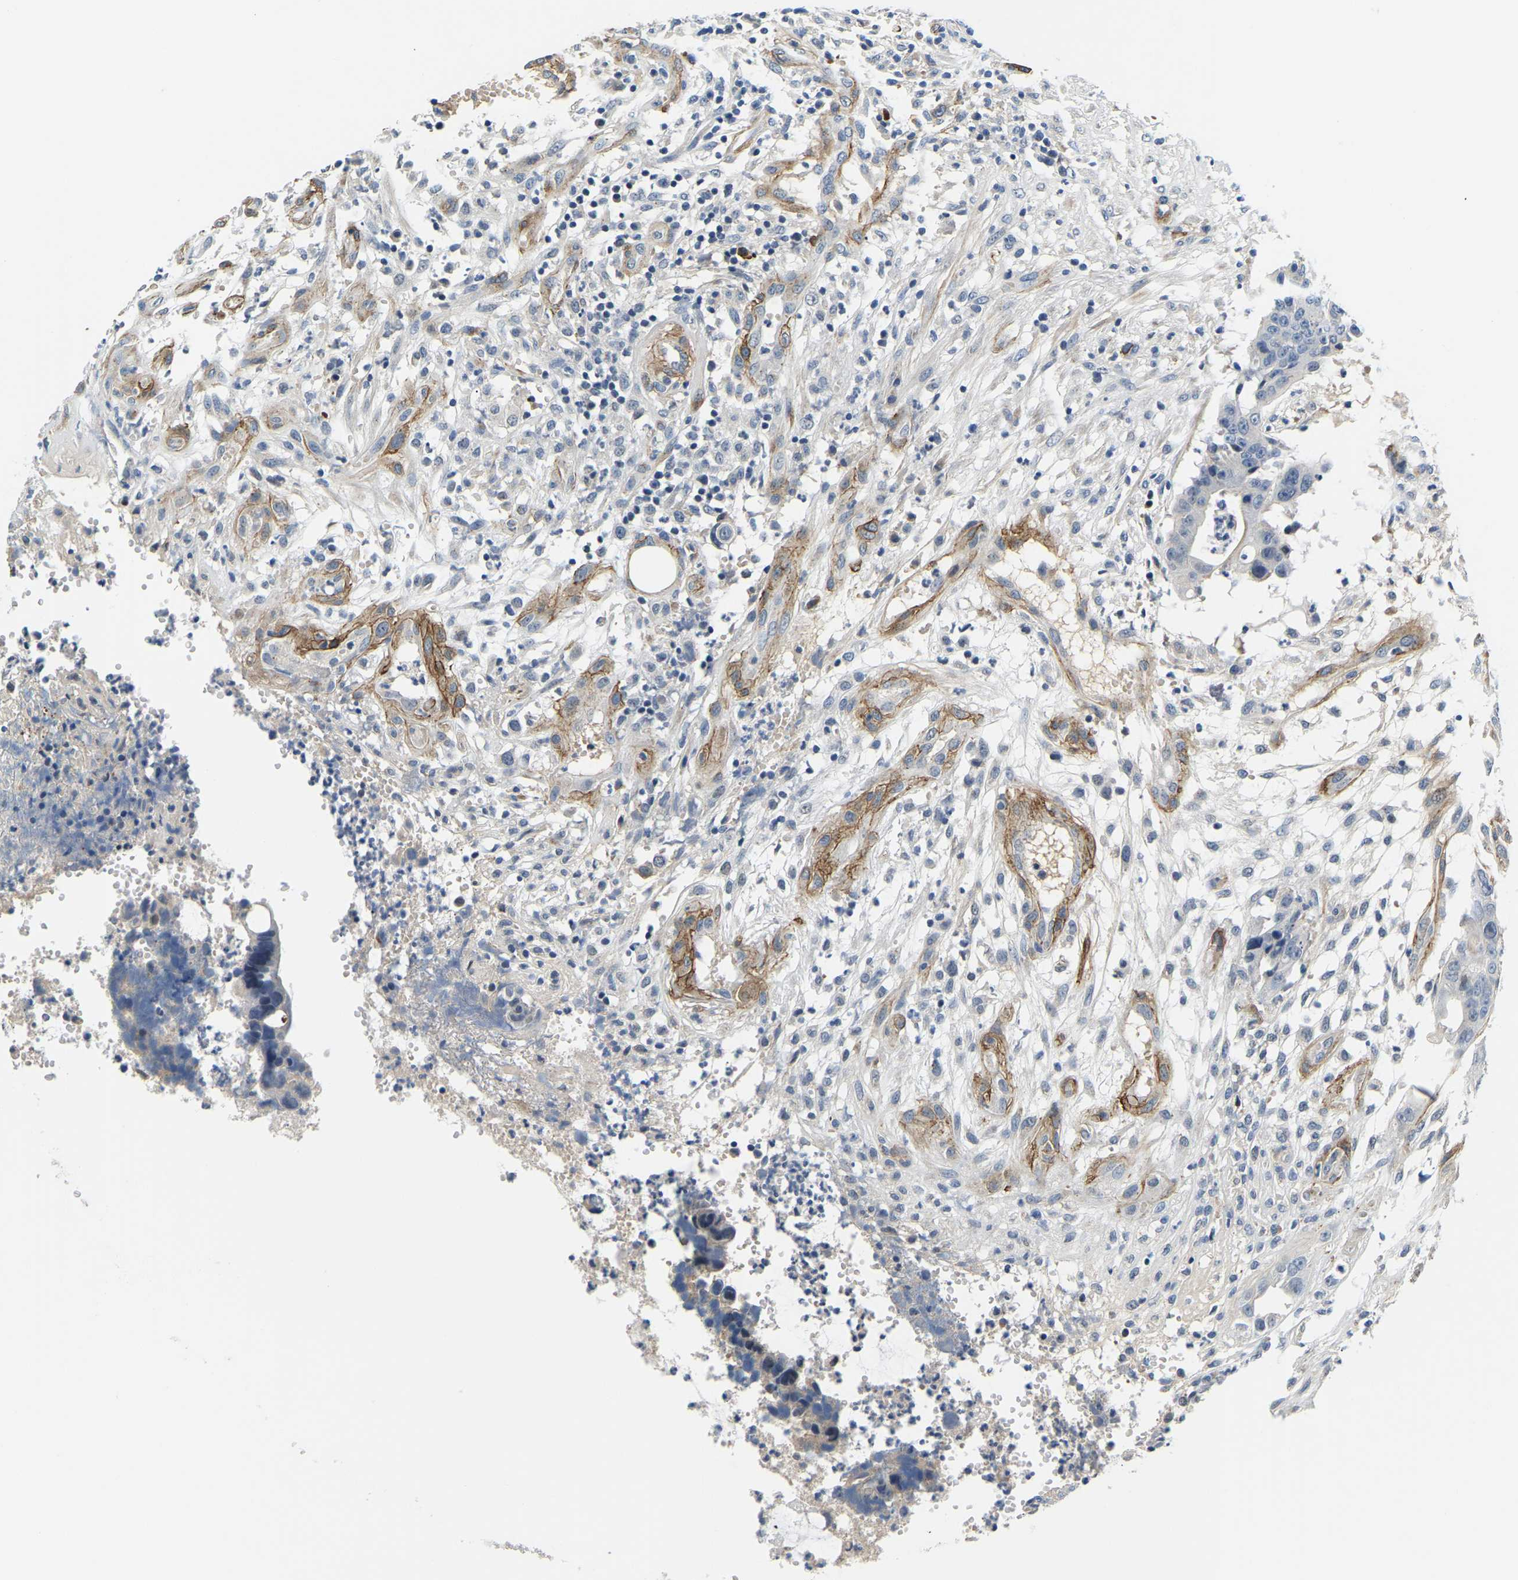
{"staining": {"intensity": "negative", "quantity": "none", "location": "none"}, "tissue": "colorectal cancer", "cell_type": "Tumor cells", "image_type": "cancer", "snomed": [{"axis": "morphology", "description": "Adenocarcinoma, NOS"}, {"axis": "topography", "description": "Colon"}], "caption": "IHC image of adenocarcinoma (colorectal) stained for a protein (brown), which reveals no positivity in tumor cells.", "gene": "LIAS", "patient": {"sex": "female", "age": 57}}